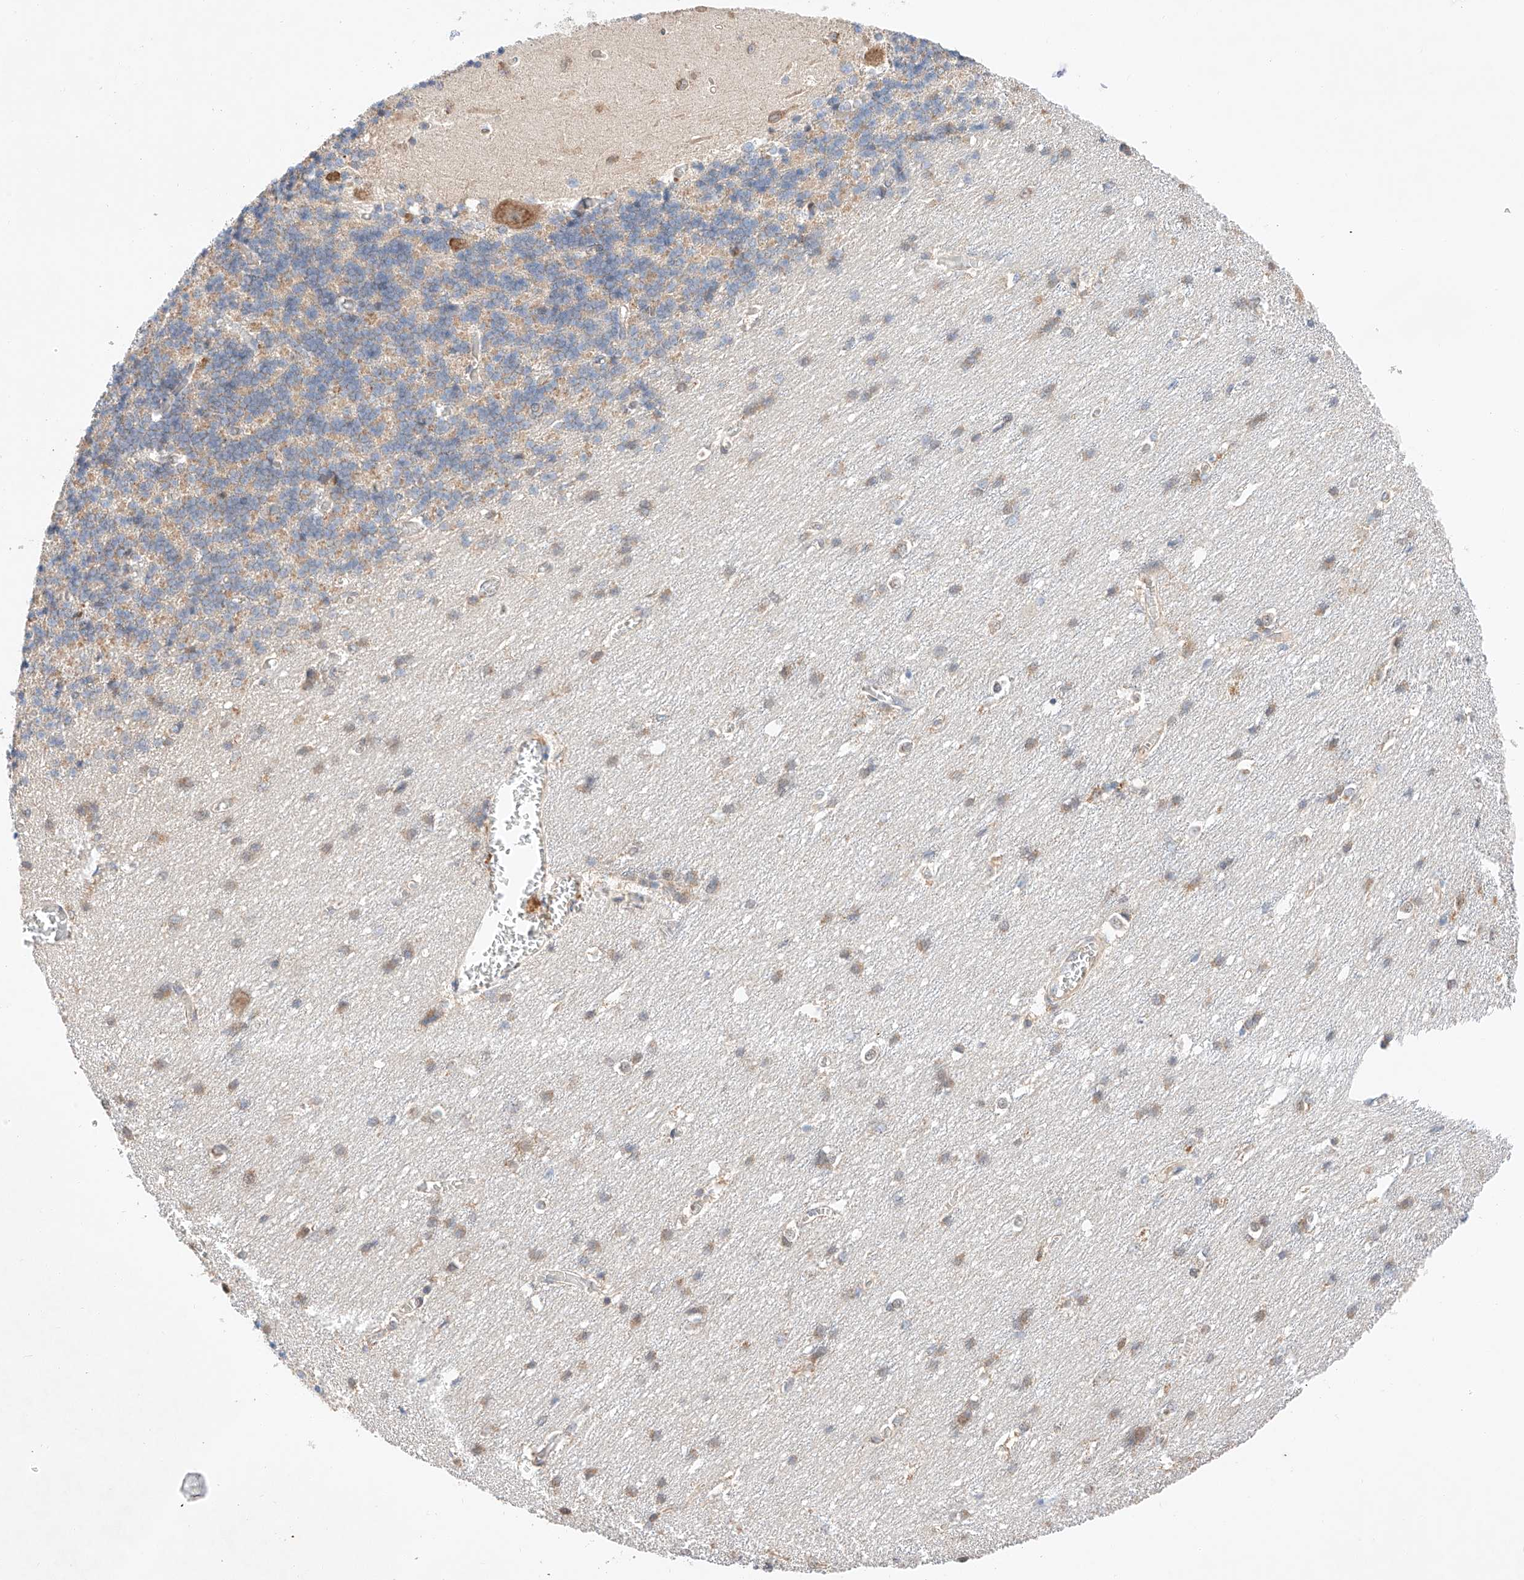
{"staining": {"intensity": "moderate", "quantity": ">75%", "location": "cytoplasmic/membranous"}, "tissue": "cerebellum", "cell_type": "Cells in granular layer", "image_type": "normal", "snomed": [{"axis": "morphology", "description": "Normal tissue, NOS"}, {"axis": "topography", "description": "Cerebellum"}], "caption": "Immunohistochemical staining of unremarkable human cerebellum displays moderate cytoplasmic/membranous protein expression in about >75% of cells in granular layer. (brown staining indicates protein expression, while blue staining denotes nuclei).", "gene": "C6orf118", "patient": {"sex": "male", "age": 37}}